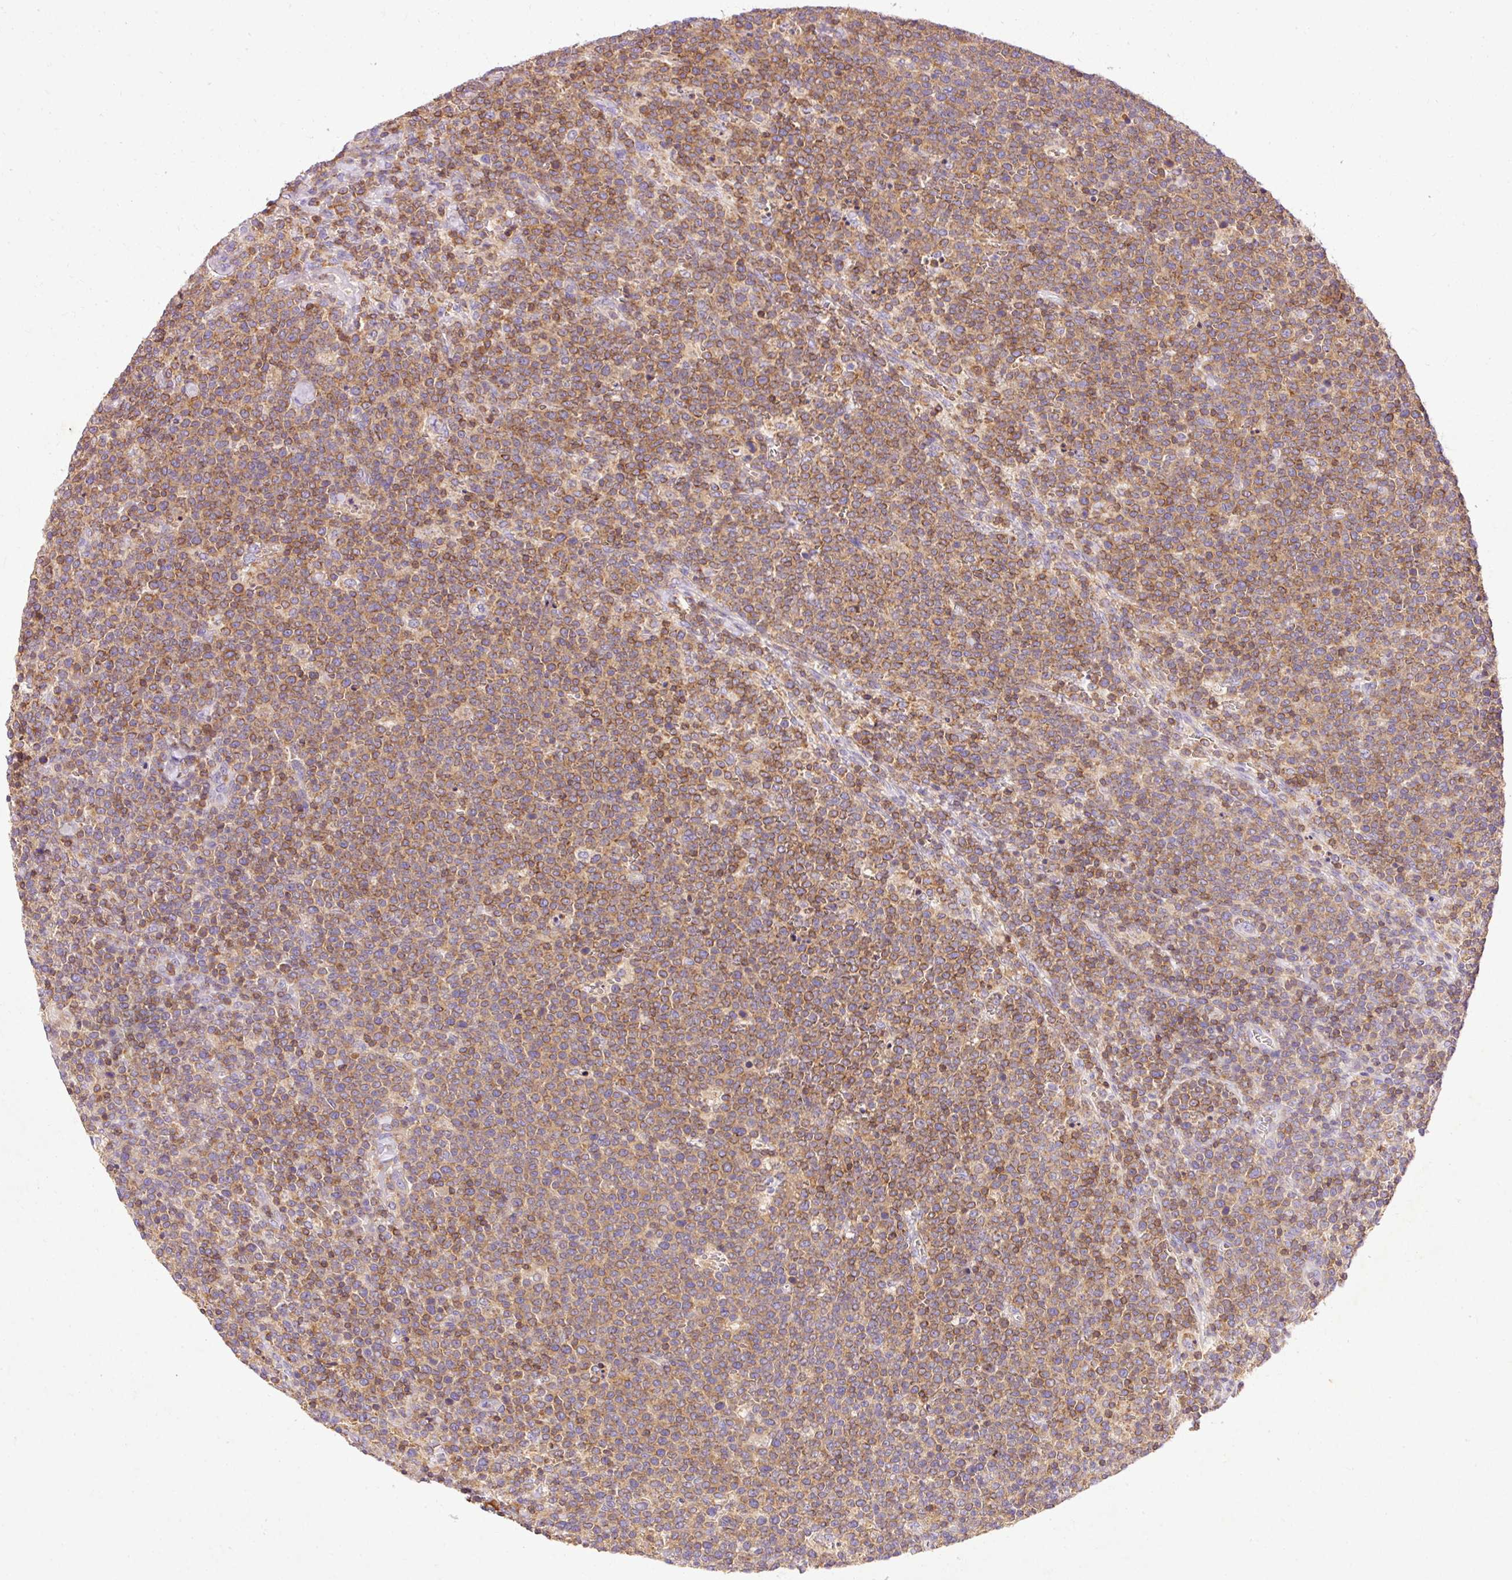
{"staining": {"intensity": "moderate", "quantity": ">75%", "location": "cytoplasmic/membranous"}, "tissue": "lymphoma", "cell_type": "Tumor cells", "image_type": "cancer", "snomed": [{"axis": "morphology", "description": "Malignant lymphoma, non-Hodgkin's type, High grade"}, {"axis": "topography", "description": "Lymph node"}], "caption": "Approximately >75% of tumor cells in malignant lymphoma, non-Hodgkin's type (high-grade) show moderate cytoplasmic/membranous protein positivity as visualized by brown immunohistochemical staining.", "gene": "IMMT", "patient": {"sex": "male", "age": 61}}